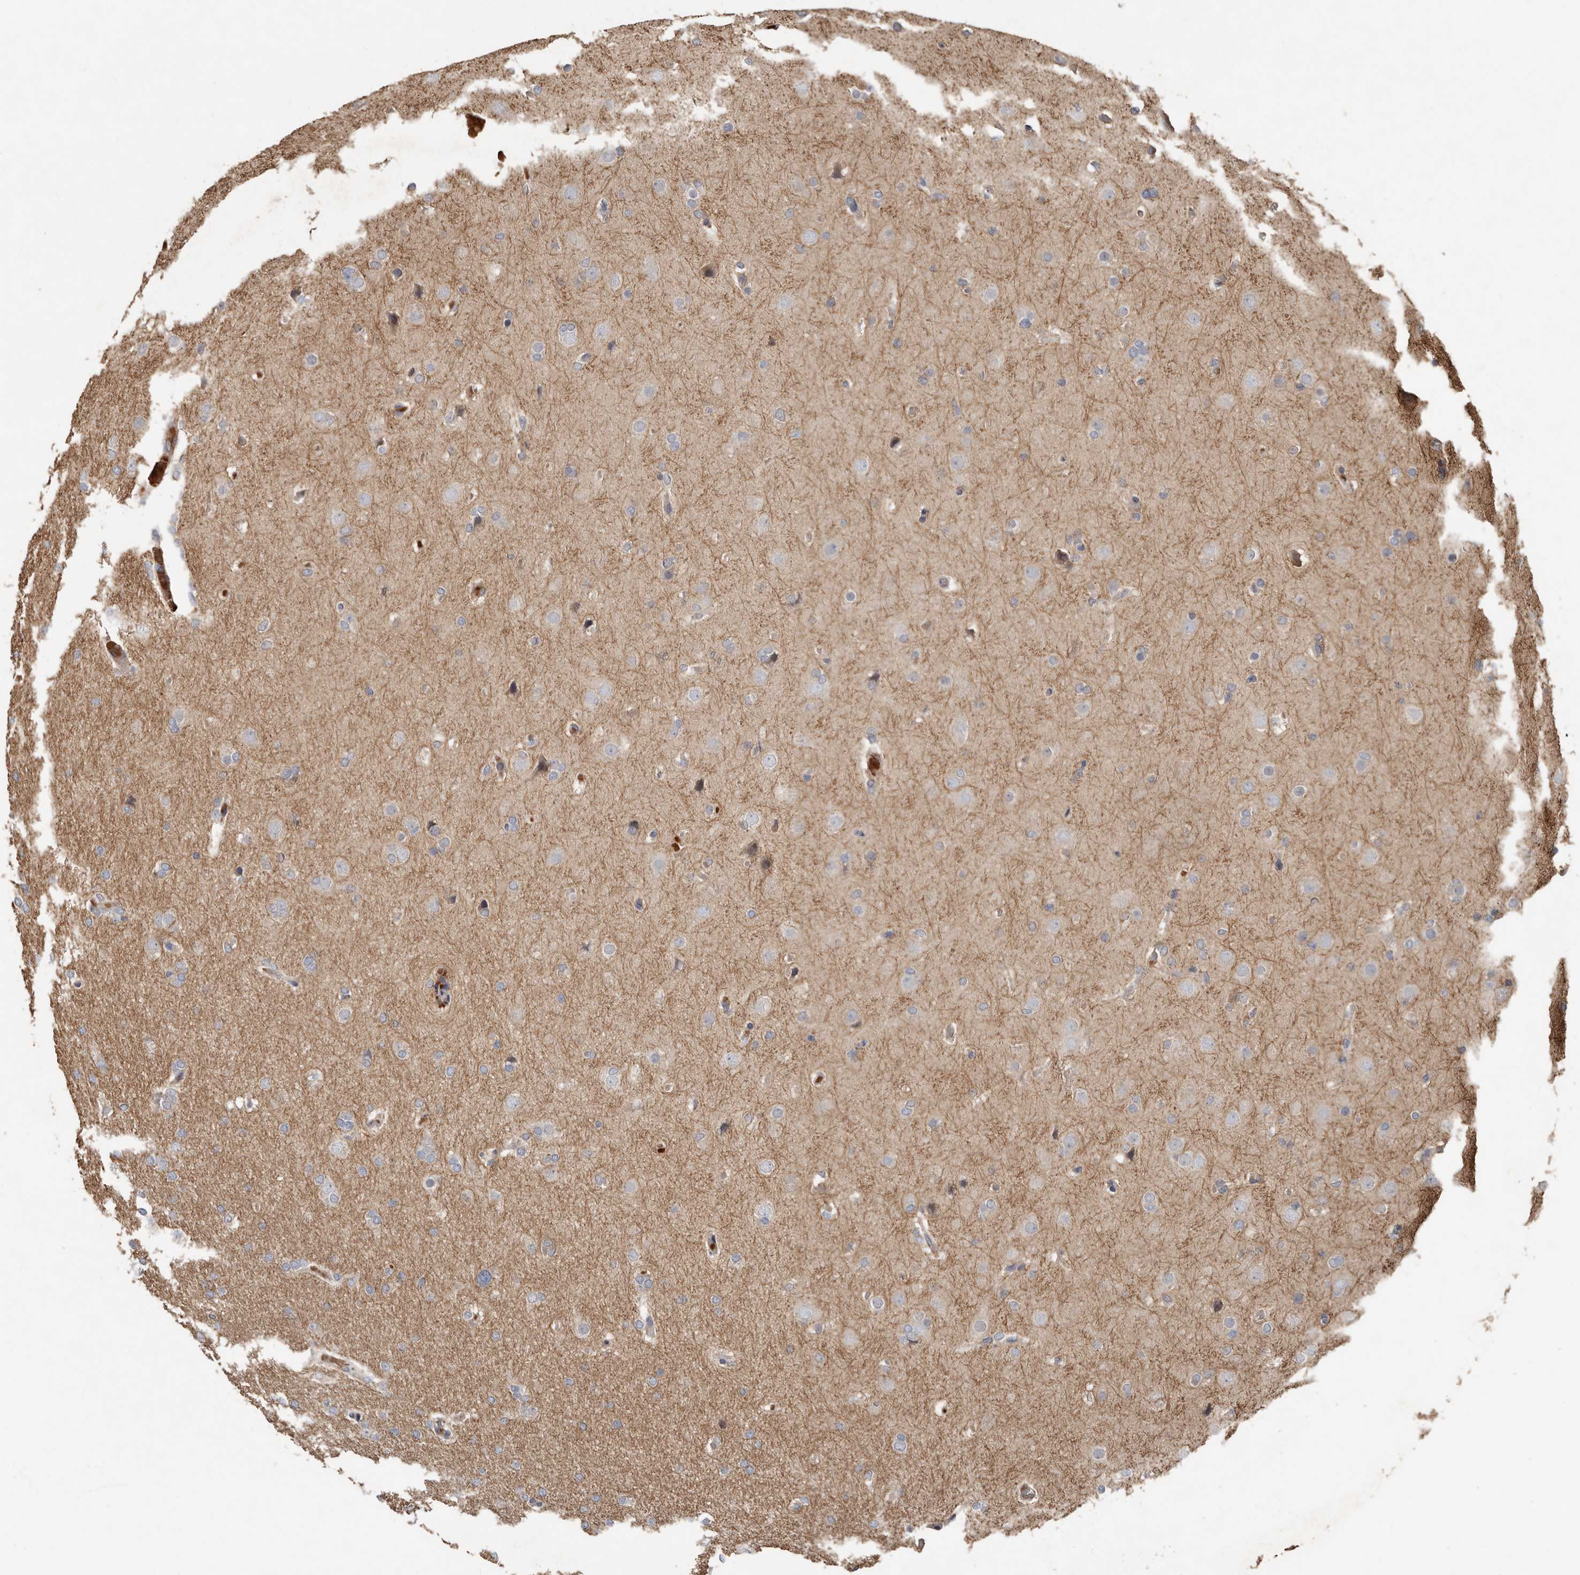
{"staining": {"intensity": "weak", "quantity": "<25%", "location": "cytoplasmic/membranous"}, "tissue": "glioma", "cell_type": "Tumor cells", "image_type": "cancer", "snomed": [{"axis": "morphology", "description": "Glioma, malignant, High grade"}, {"axis": "topography", "description": "Cerebral cortex"}], "caption": "Tumor cells are negative for brown protein staining in glioma.", "gene": "KIF26B", "patient": {"sex": "female", "age": 36}}